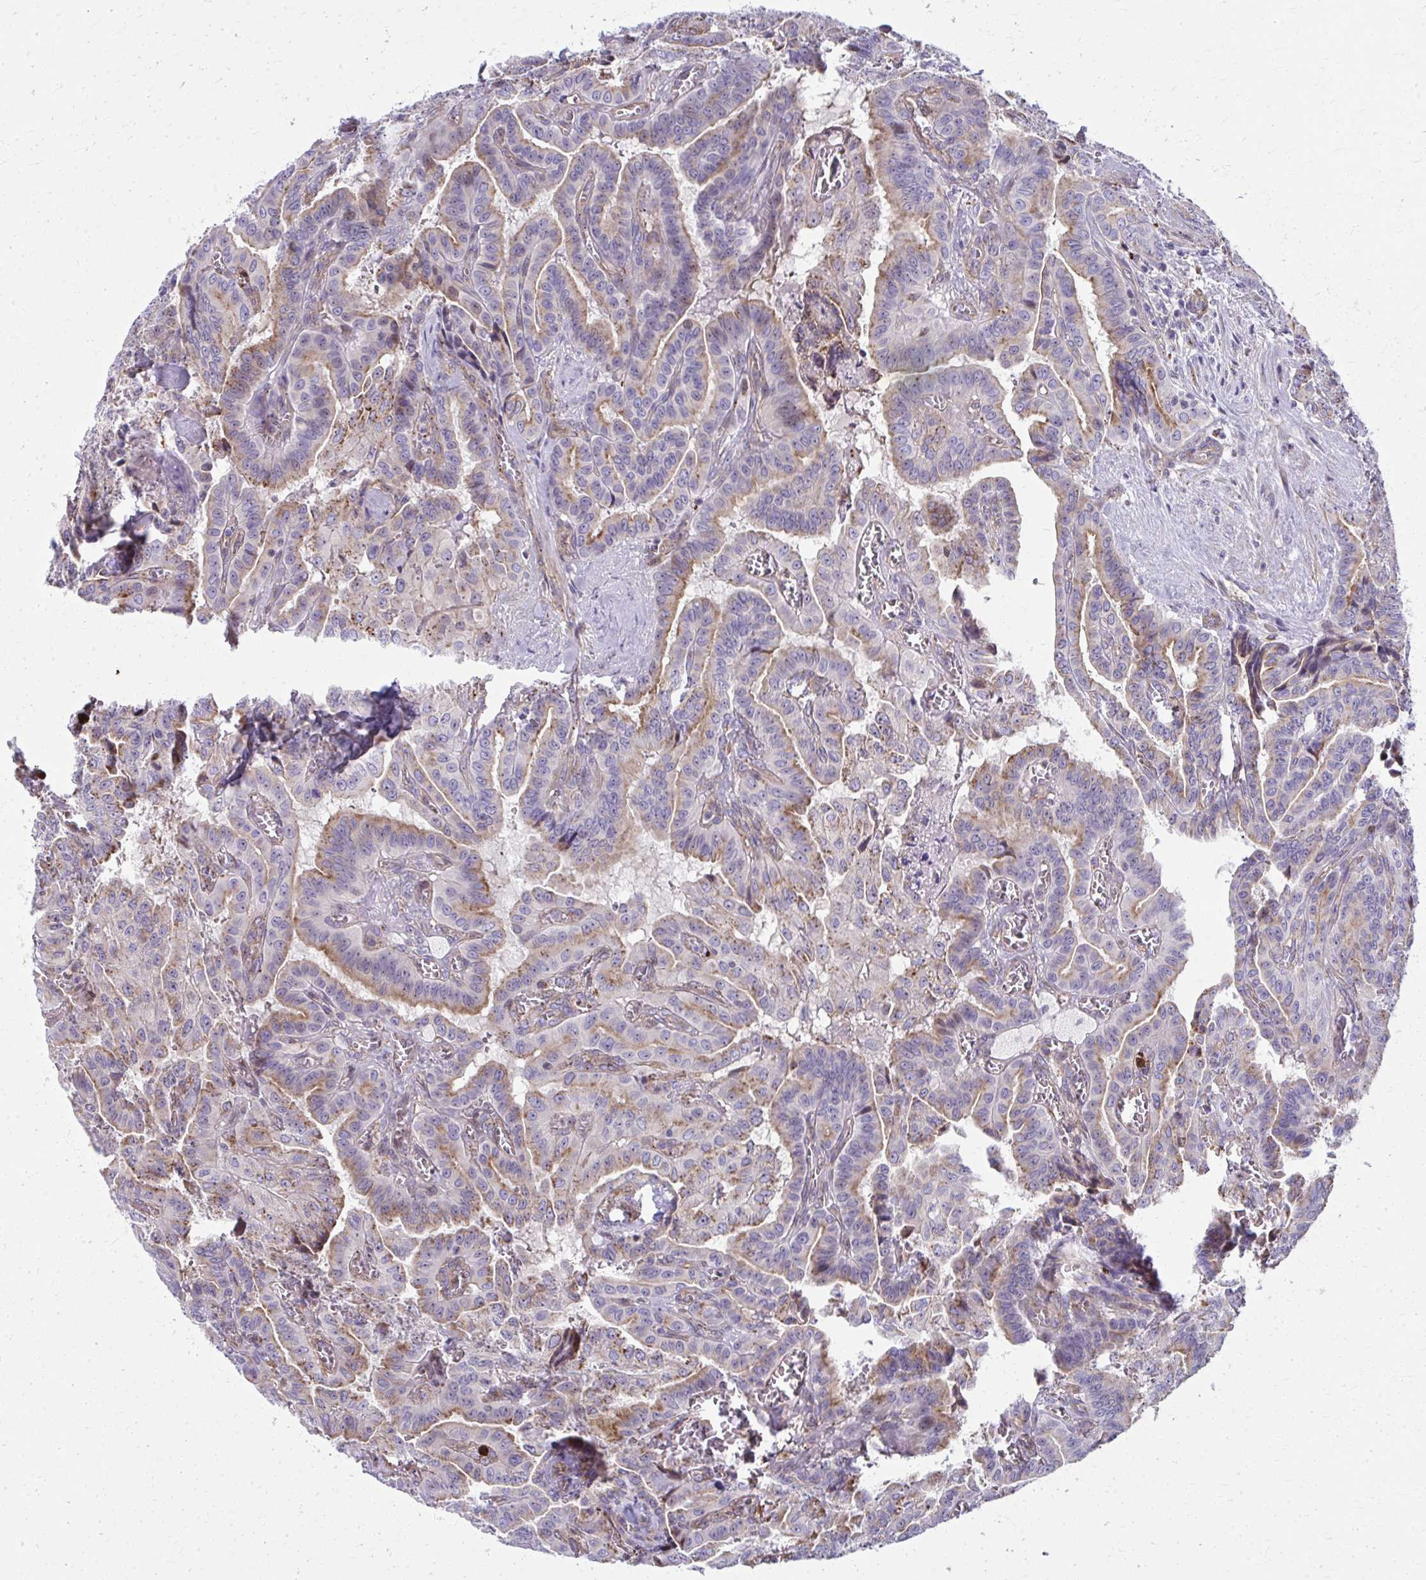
{"staining": {"intensity": "moderate", "quantity": "25%-75%", "location": "cytoplasmic/membranous"}, "tissue": "thyroid cancer", "cell_type": "Tumor cells", "image_type": "cancer", "snomed": [{"axis": "morphology", "description": "Papillary adenocarcinoma, NOS"}, {"axis": "morphology", "description": "Papillary adenoma metastatic"}, {"axis": "topography", "description": "Thyroid gland"}], "caption": "Moderate cytoplasmic/membranous positivity for a protein is identified in approximately 25%-75% of tumor cells of thyroid papillary adenocarcinoma using IHC.", "gene": "LRRC4B", "patient": {"sex": "male", "age": 87}}